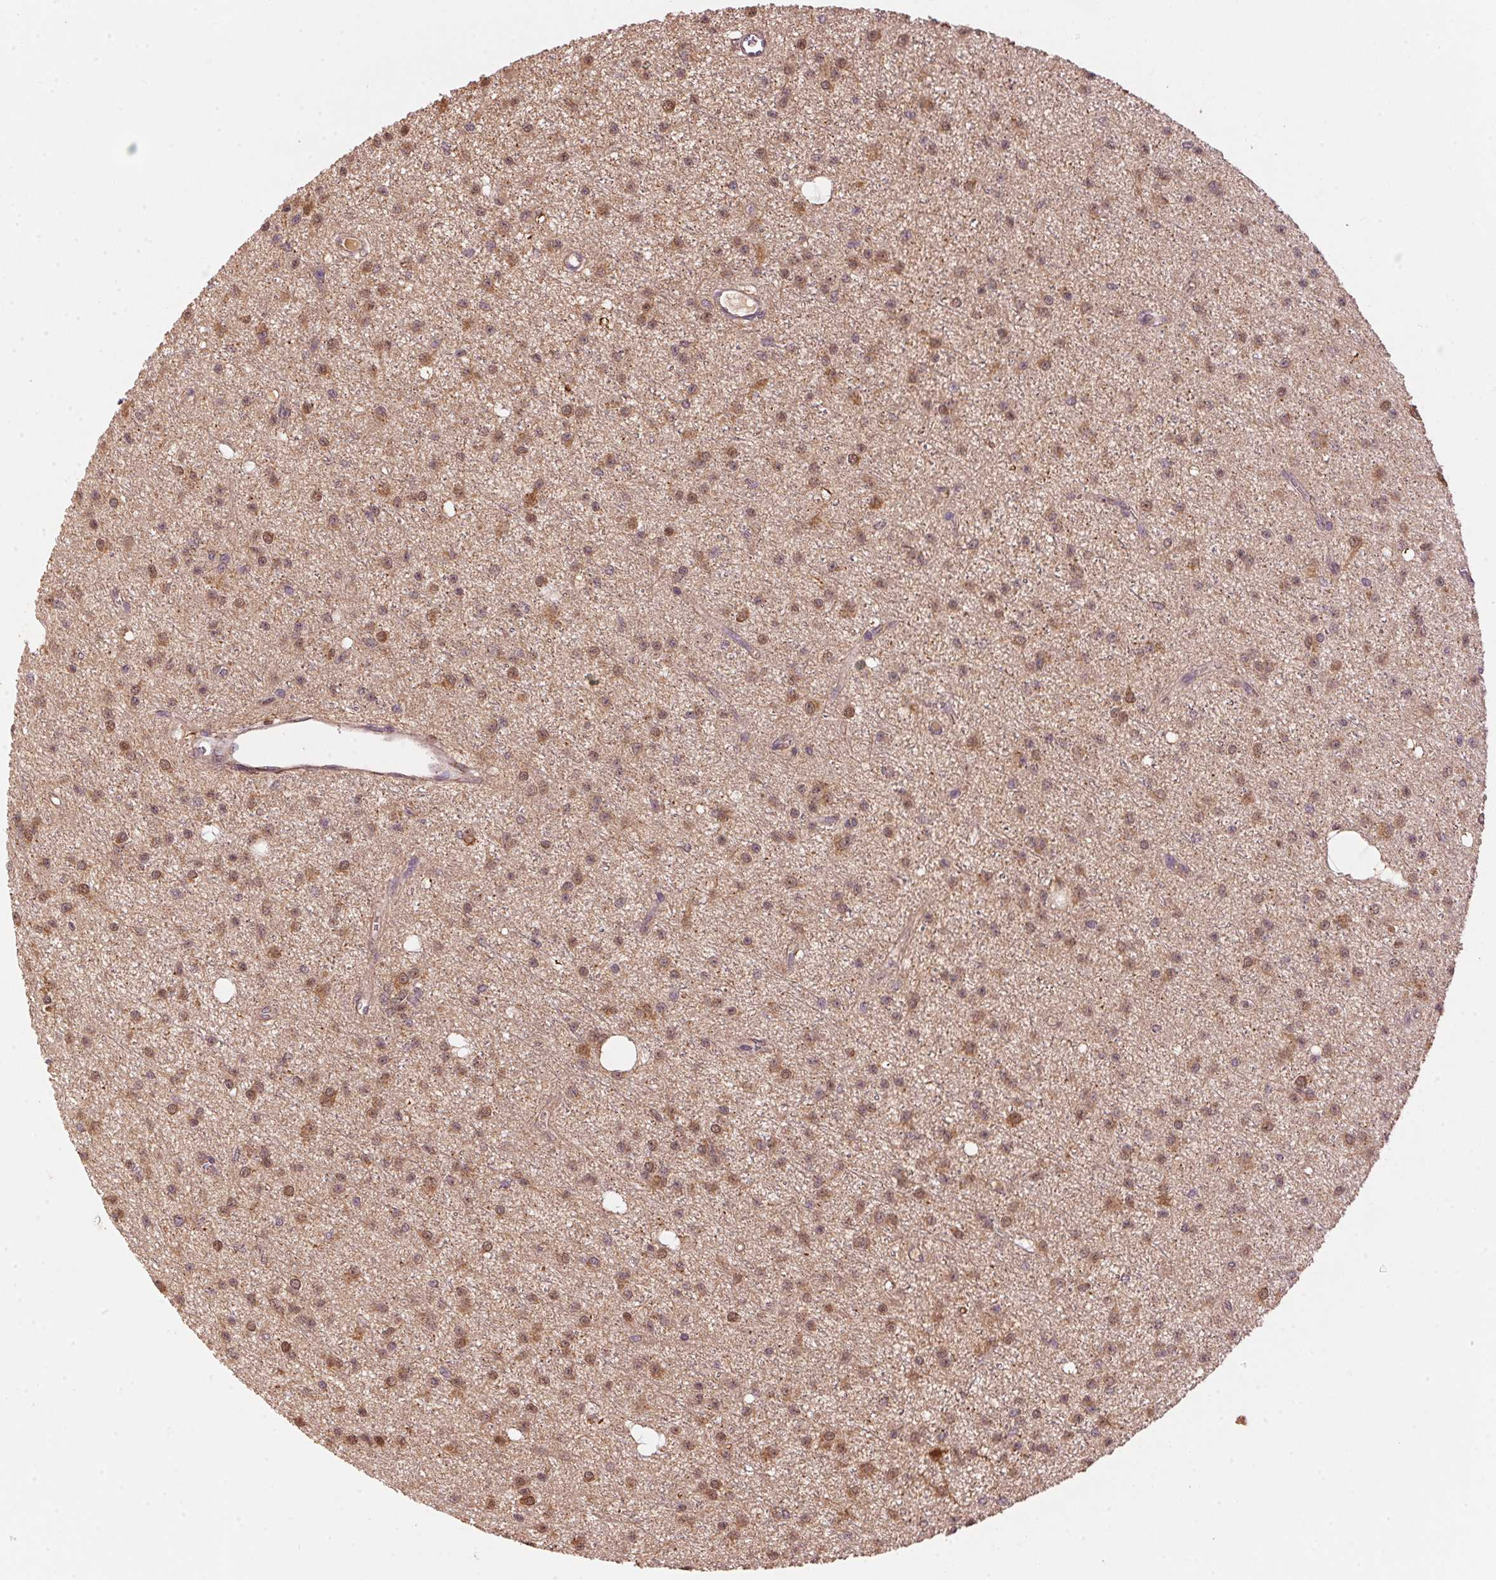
{"staining": {"intensity": "moderate", "quantity": ">75%", "location": "cytoplasmic/membranous,nuclear"}, "tissue": "glioma", "cell_type": "Tumor cells", "image_type": "cancer", "snomed": [{"axis": "morphology", "description": "Glioma, malignant, Low grade"}, {"axis": "topography", "description": "Brain"}], "caption": "About >75% of tumor cells in human glioma reveal moderate cytoplasmic/membranous and nuclear protein positivity as visualized by brown immunohistochemical staining.", "gene": "ARHGAP6", "patient": {"sex": "male", "age": 27}}